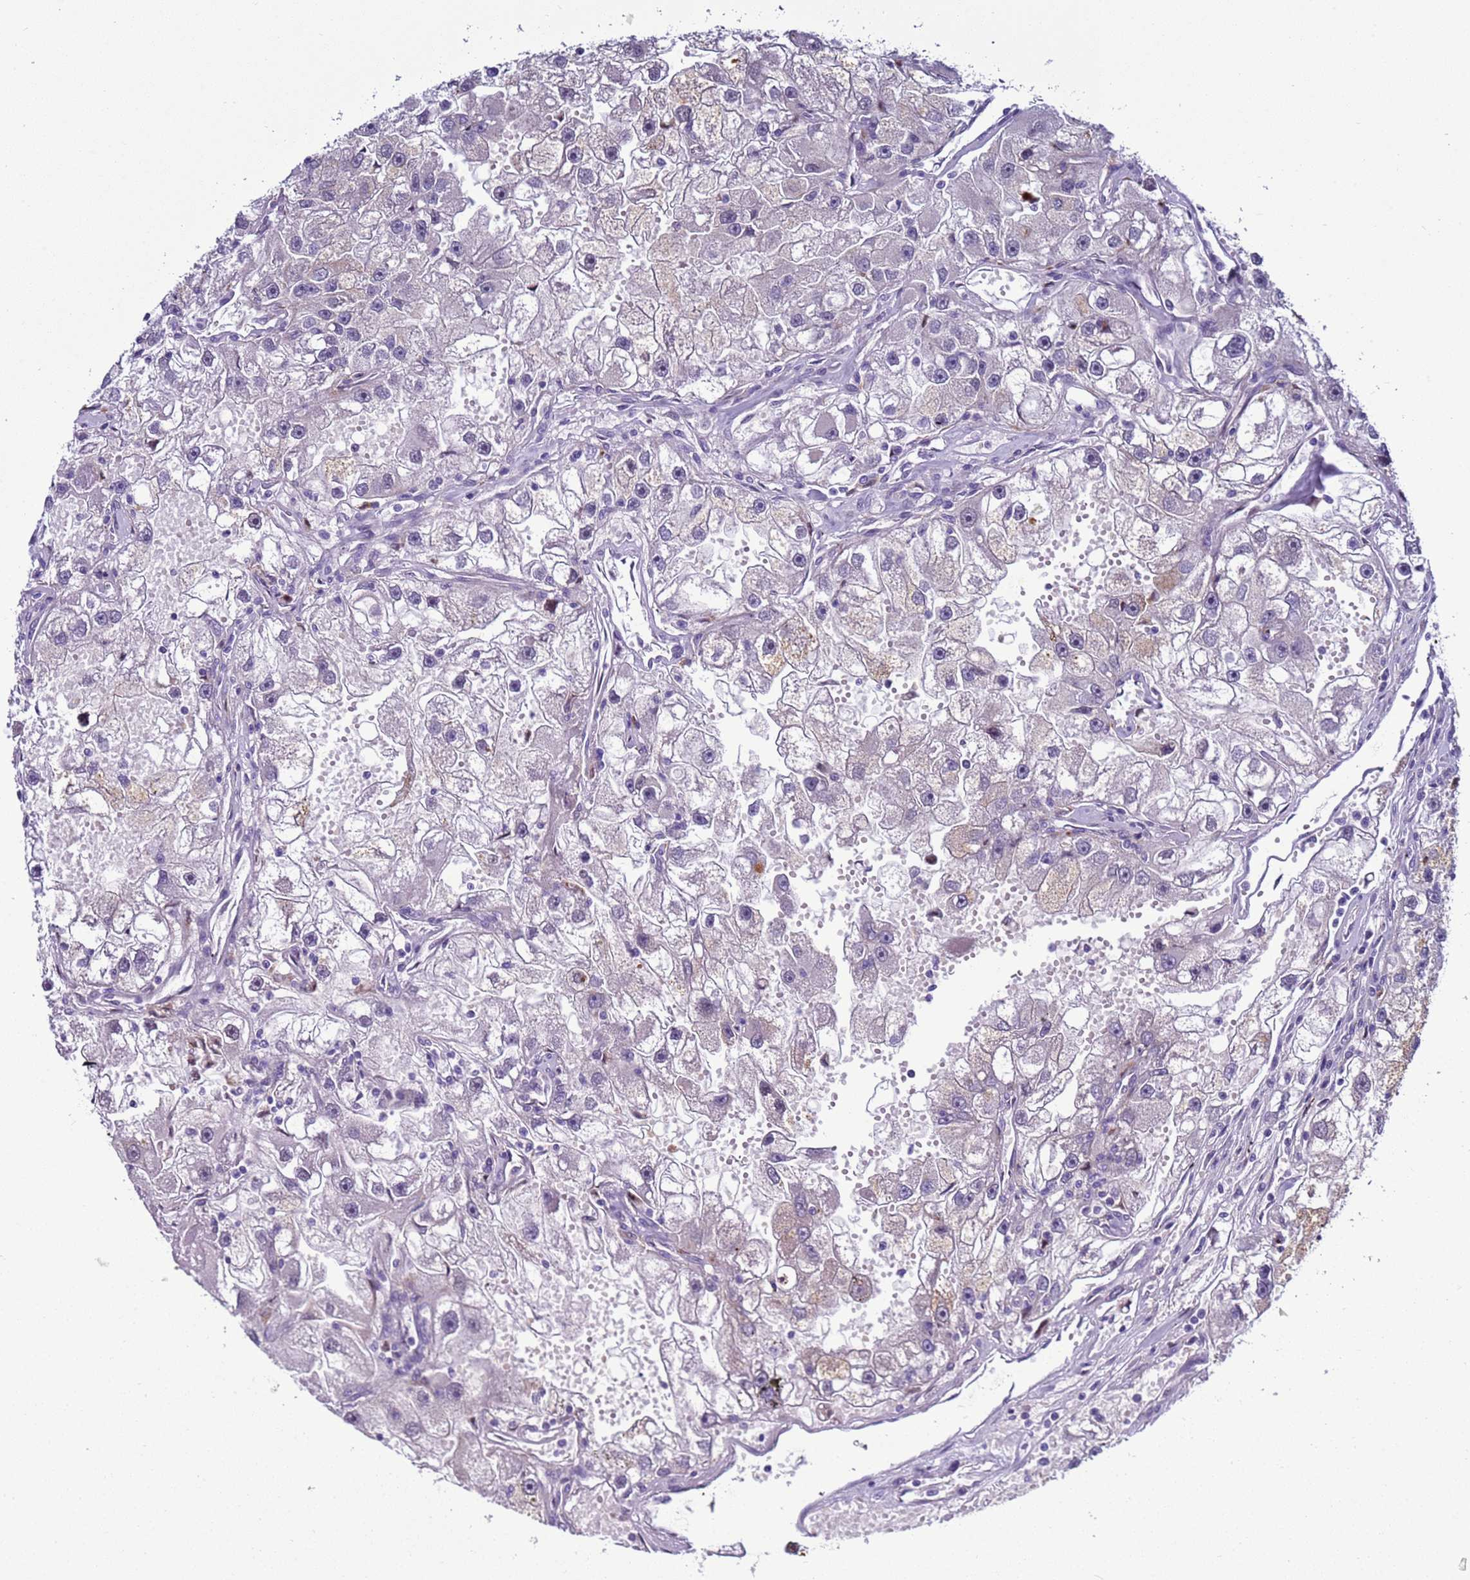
{"staining": {"intensity": "negative", "quantity": "none", "location": "none"}, "tissue": "renal cancer", "cell_type": "Tumor cells", "image_type": "cancer", "snomed": [{"axis": "morphology", "description": "Adenocarcinoma, NOS"}, {"axis": "topography", "description": "Kidney"}], "caption": "Protein analysis of adenocarcinoma (renal) demonstrates no significant positivity in tumor cells.", "gene": "NAT2", "patient": {"sex": "male", "age": 63}}